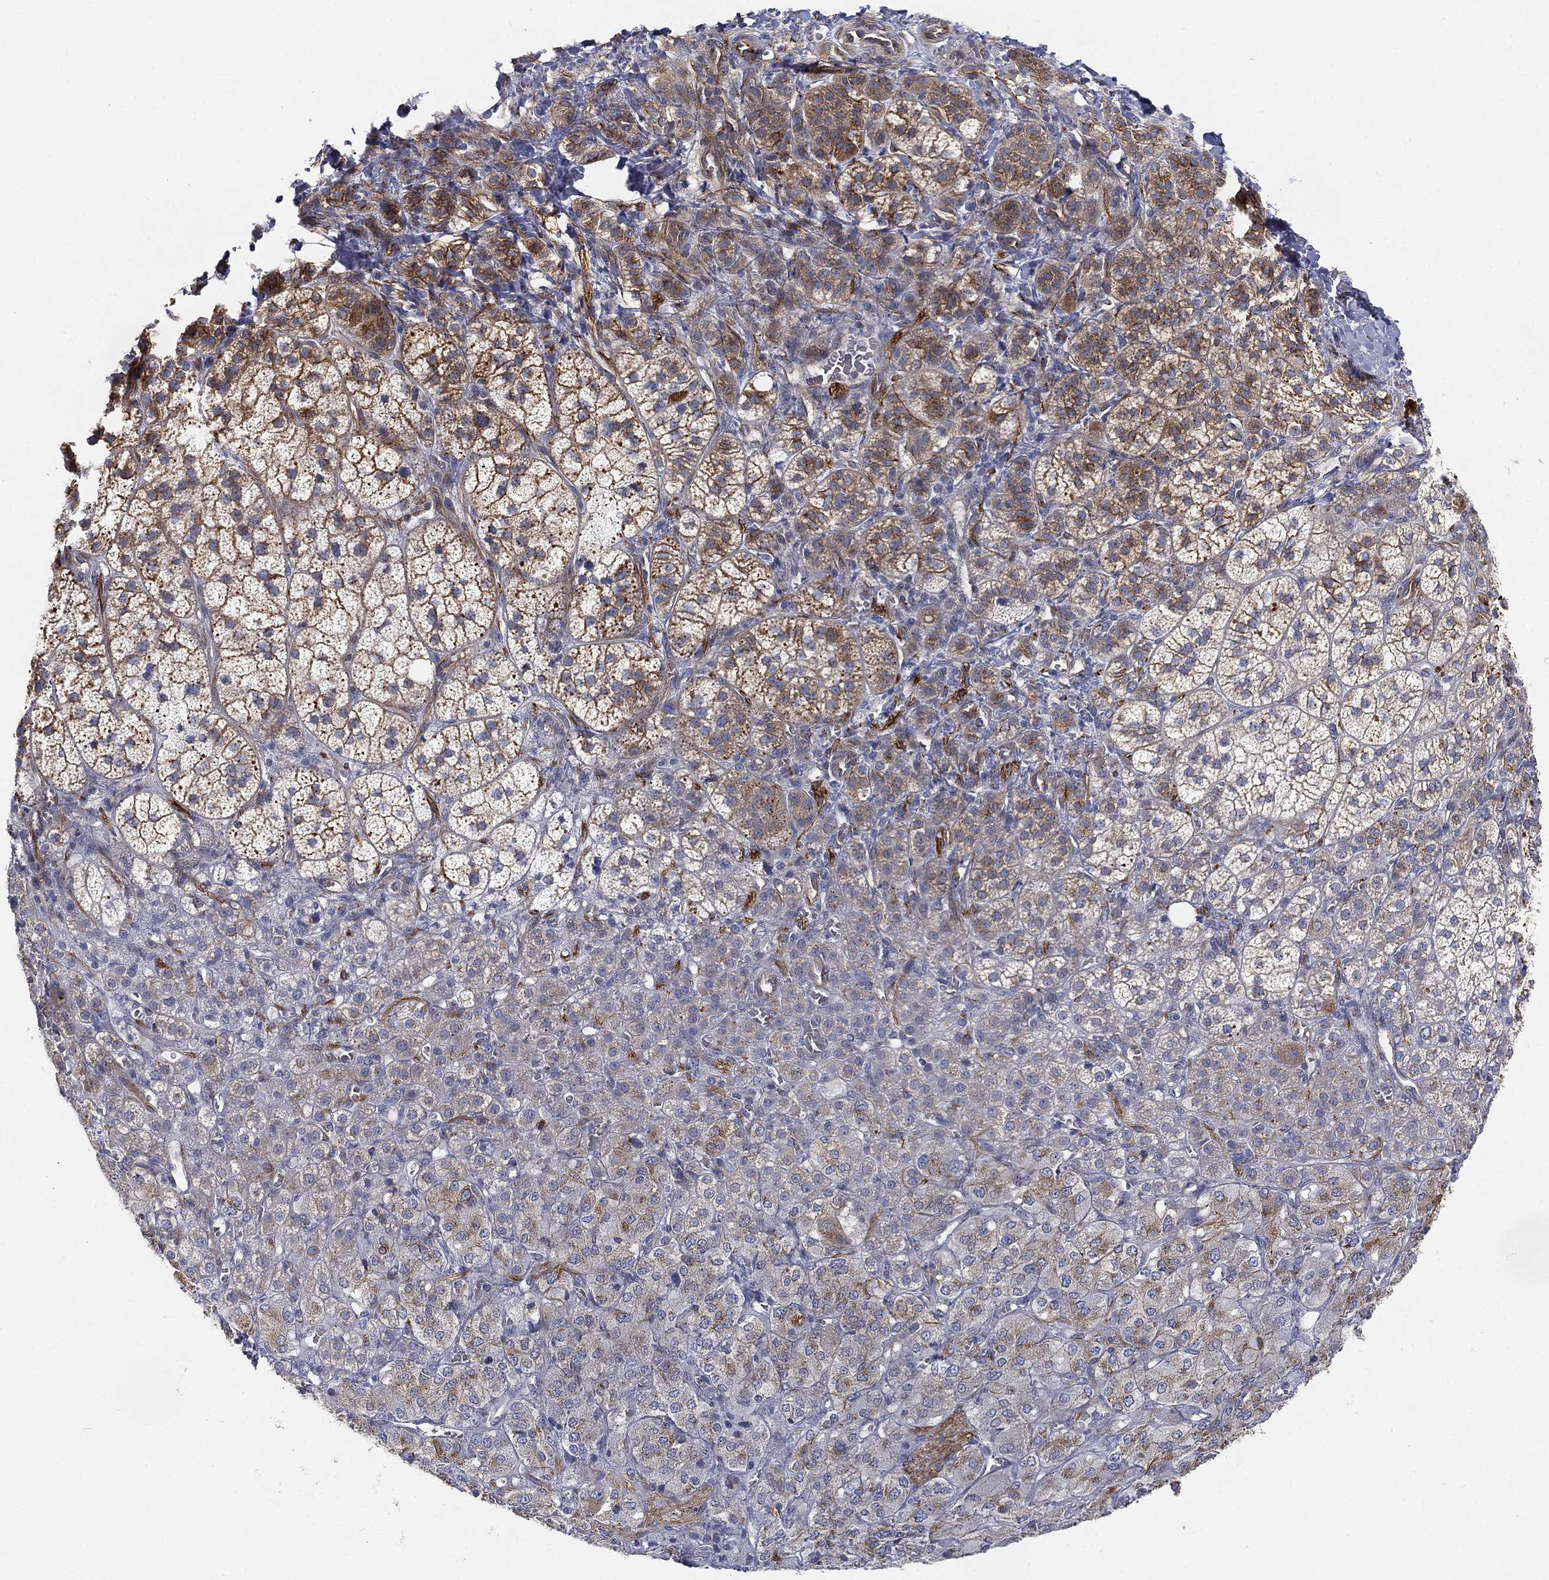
{"staining": {"intensity": "moderate", "quantity": "25%-75%", "location": "cytoplasmic/membranous"}, "tissue": "adrenal gland", "cell_type": "Glandular cells", "image_type": "normal", "snomed": [{"axis": "morphology", "description": "Normal tissue, NOS"}, {"axis": "topography", "description": "Adrenal gland"}], "caption": "A histopathology image showing moderate cytoplasmic/membranous expression in about 25%-75% of glandular cells in benign adrenal gland, as visualized by brown immunohistochemical staining.", "gene": "TMEM25", "patient": {"sex": "female", "age": 60}}